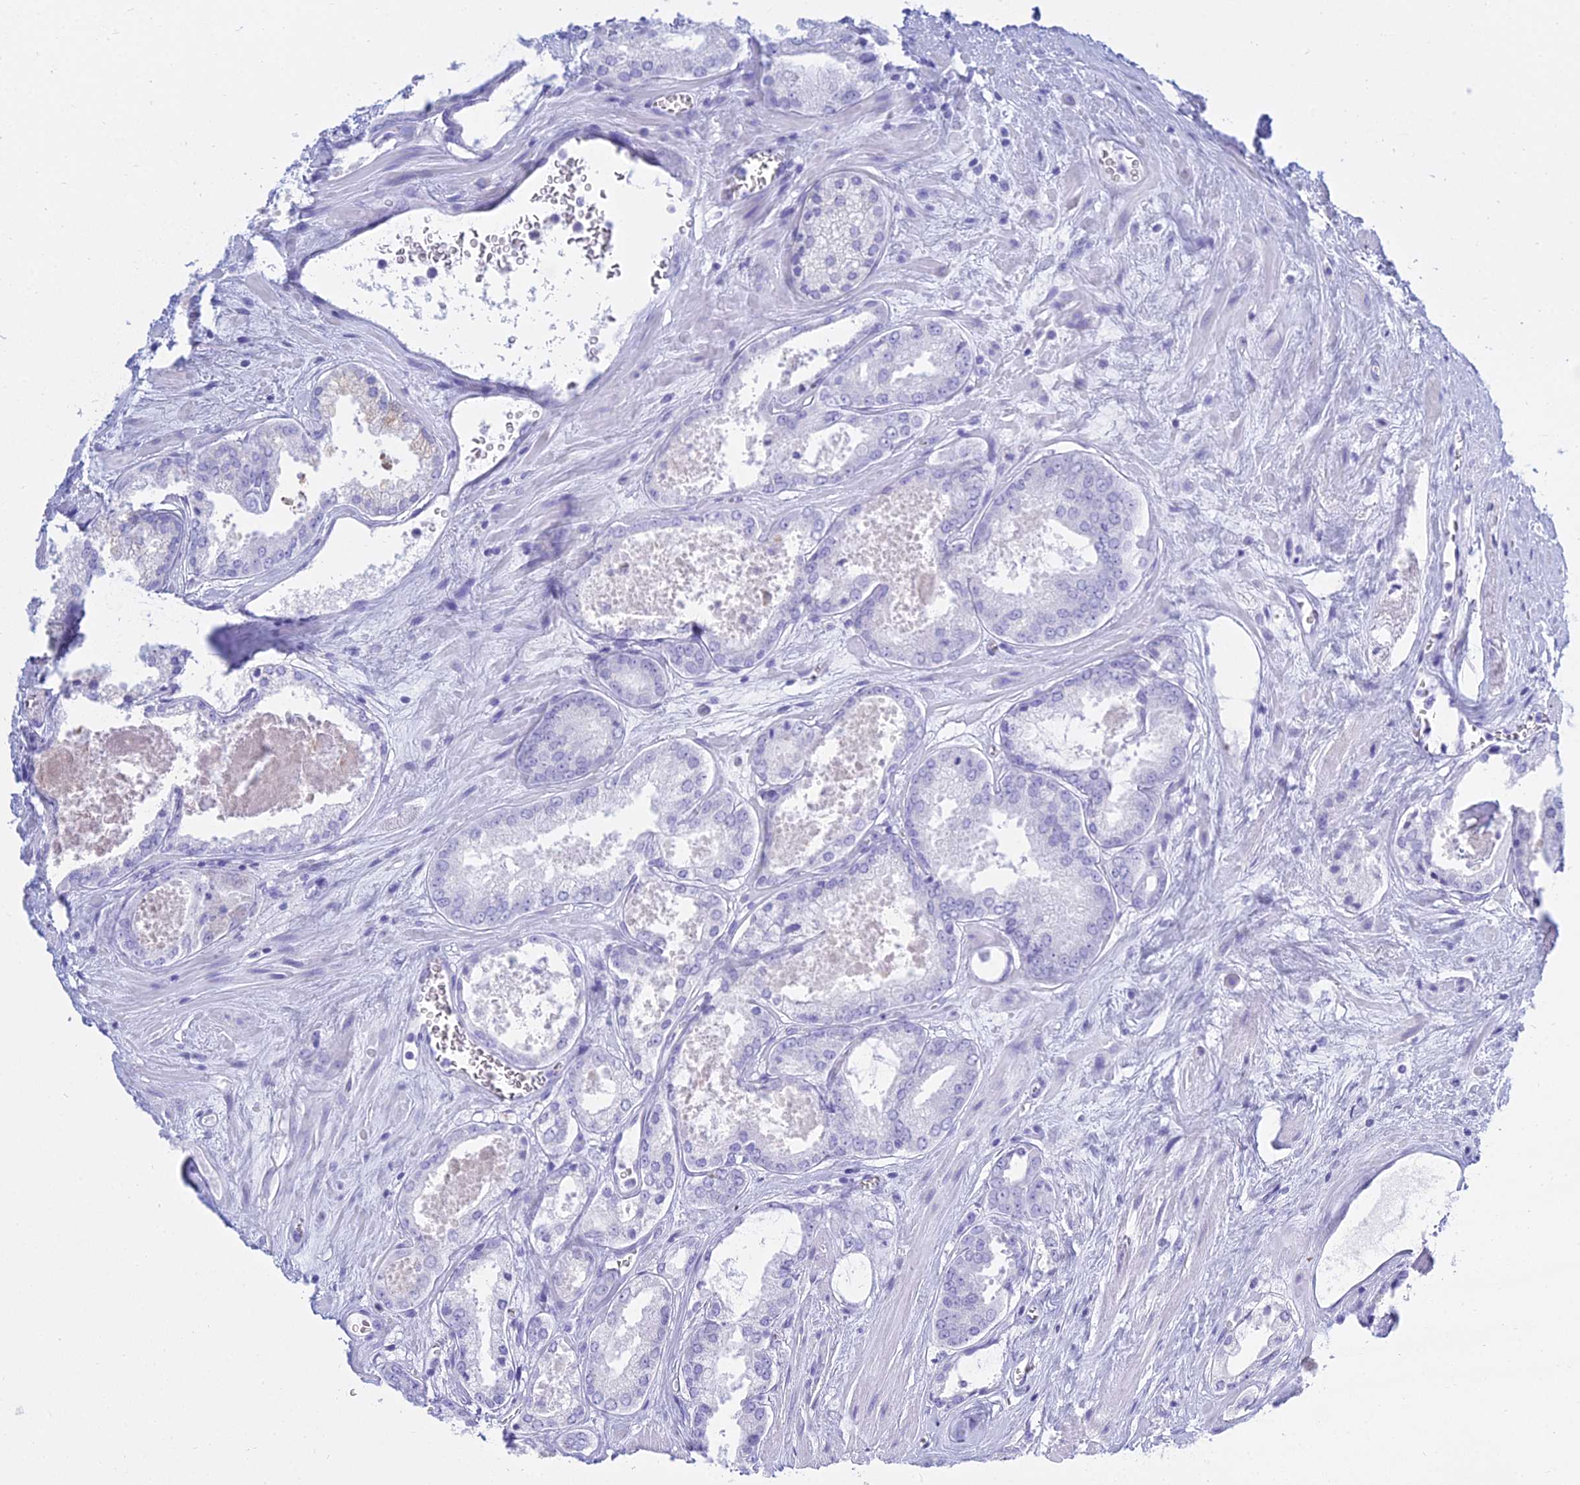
{"staining": {"intensity": "negative", "quantity": "none", "location": "none"}, "tissue": "prostate cancer", "cell_type": "Tumor cells", "image_type": "cancer", "snomed": [{"axis": "morphology", "description": "Adenocarcinoma, Low grade"}, {"axis": "topography", "description": "Prostate"}], "caption": "Human prostate cancer stained for a protein using immunohistochemistry (IHC) shows no staining in tumor cells.", "gene": "PATE4", "patient": {"sex": "male", "age": 68}}